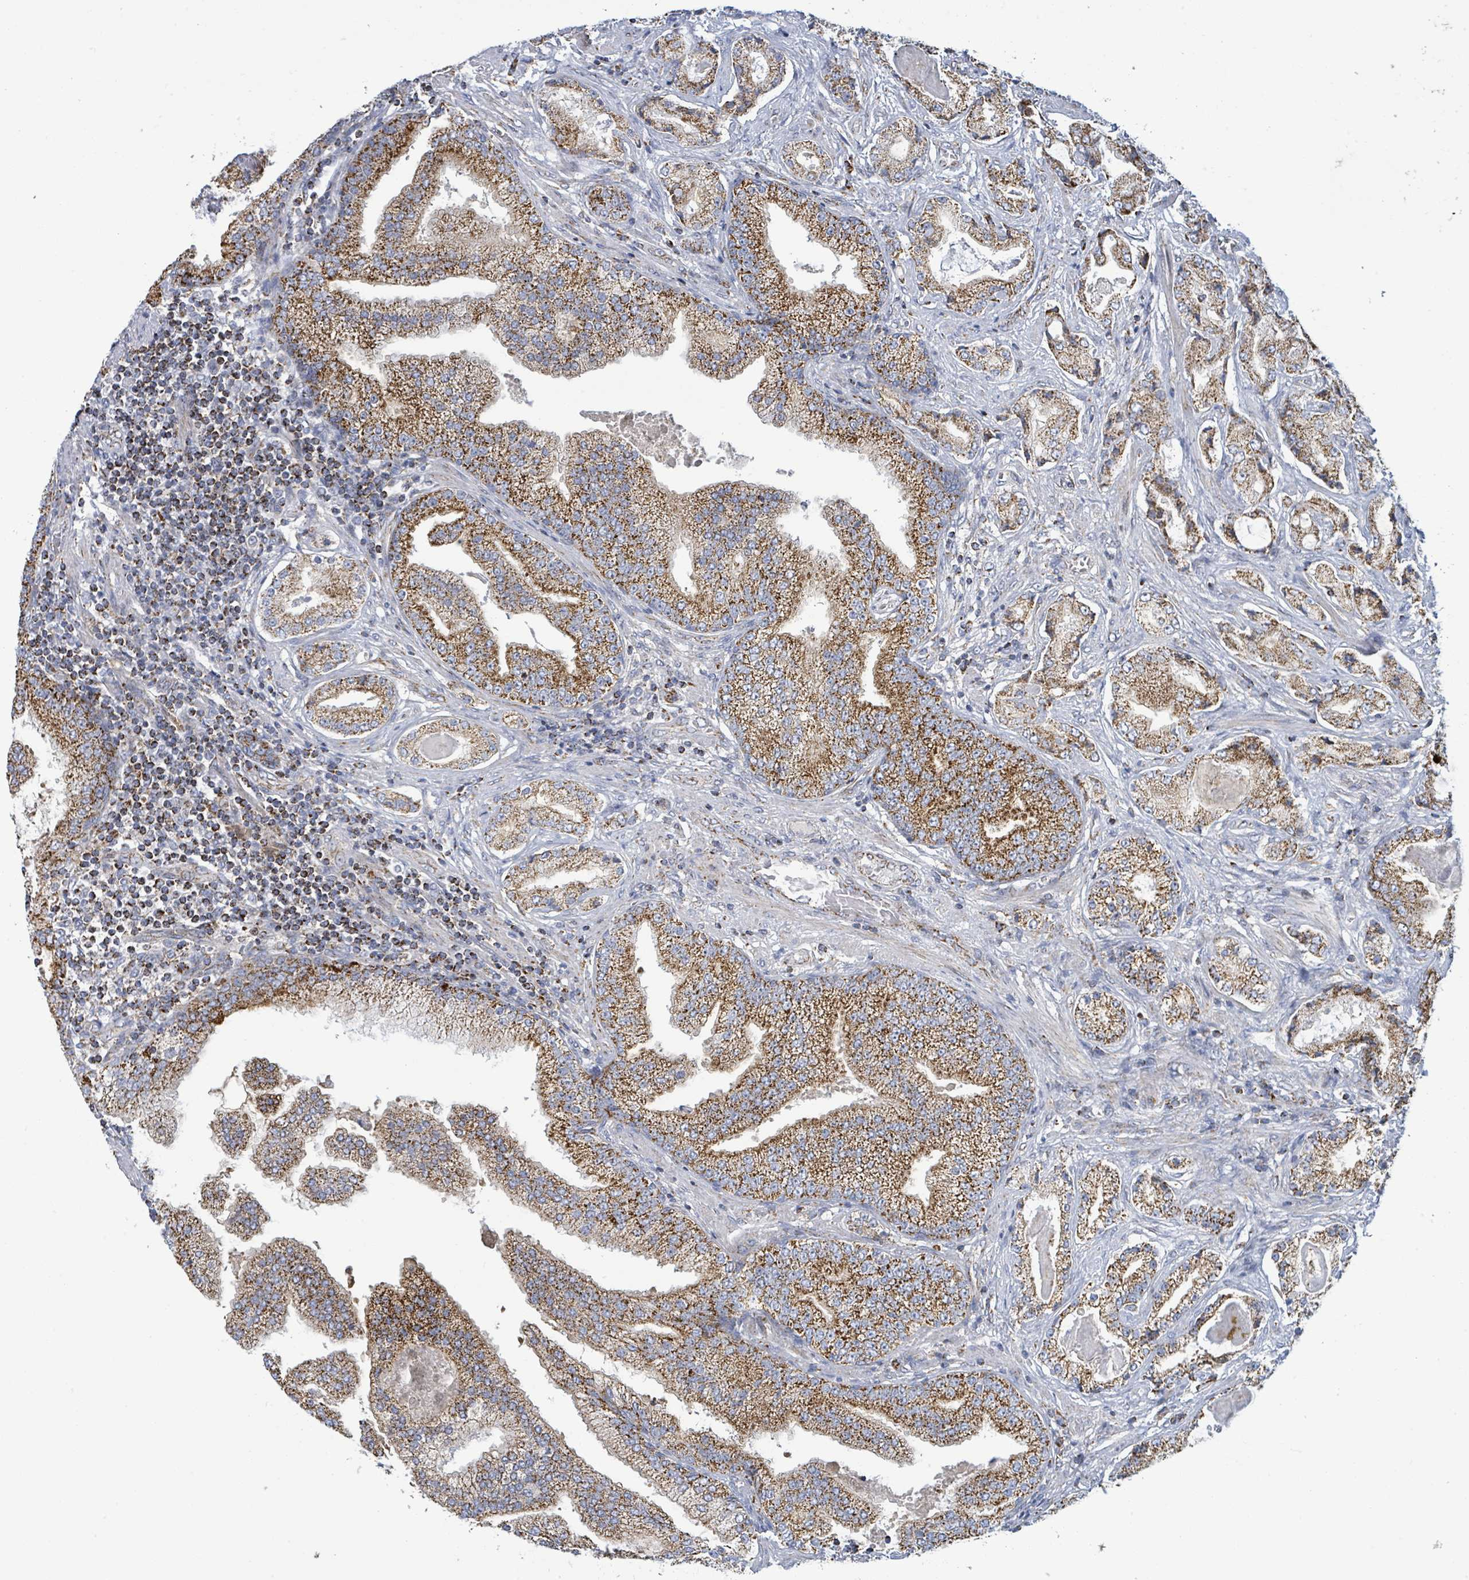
{"staining": {"intensity": "moderate", "quantity": ">75%", "location": "cytoplasmic/membranous"}, "tissue": "prostate cancer", "cell_type": "Tumor cells", "image_type": "cancer", "snomed": [{"axis": "morphology", "description": "Adenocarcinoma, High grade"}, {"axis": "topography", "description": "Prostate"}], "caption": "Immunohistochemical staining of prostate cancer shows medium levels of moderate cytoplasmic/membranous positivity in about >75% of tumor cells.", "gene": "SUCLG2", "patient": {"sex": "male", "age": 68}}